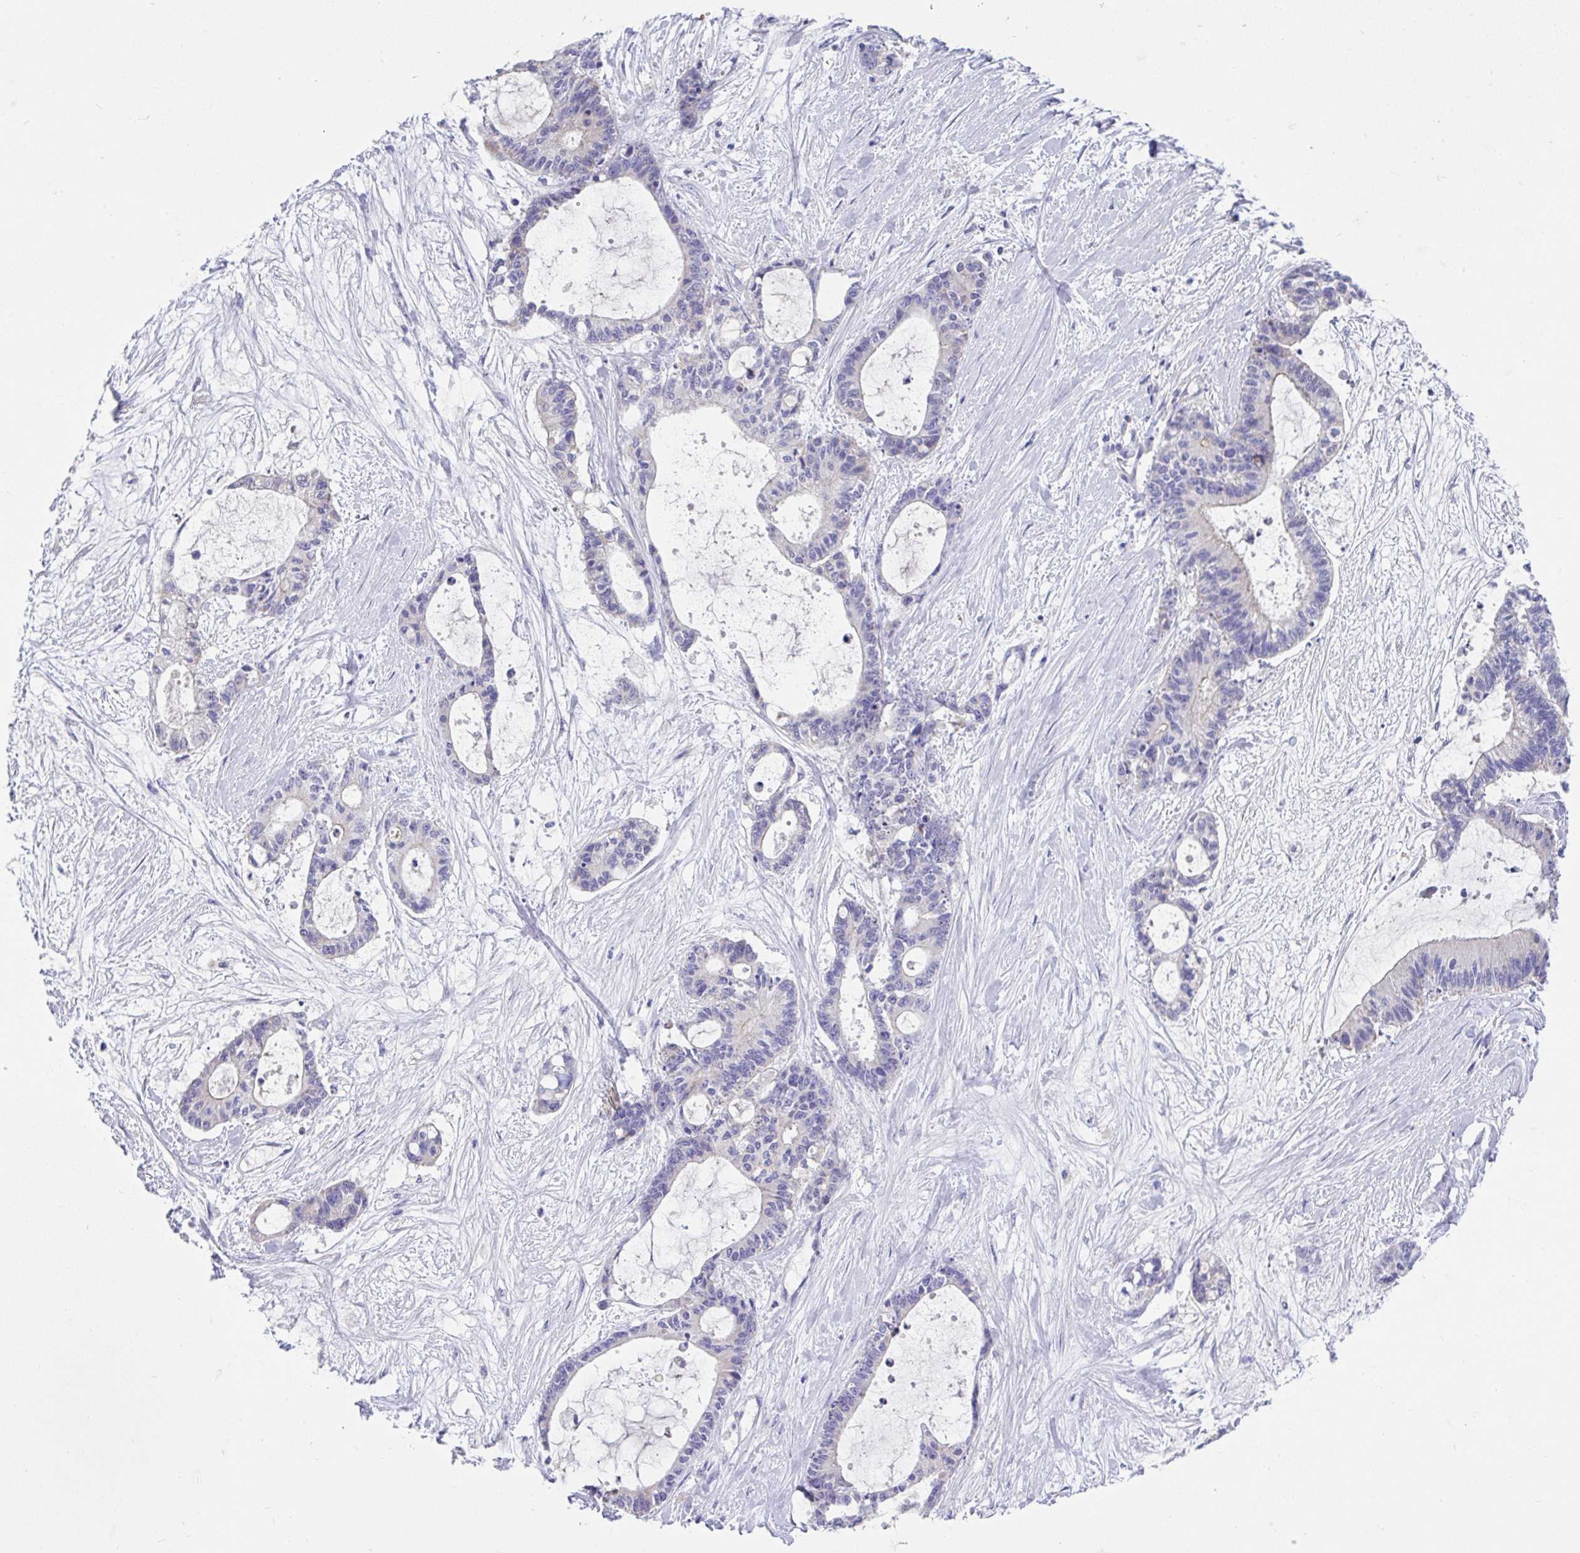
{"staining": {"intensity": "negative", "quantity": "none", "location": "none"}, "tissue": "liver cancer", "cell_type": "Tumor cells", "image_type": "cancer", "snomed": [{"axis": "morphology", "description": "Normal tissue, NOS"}, {"axis": "morphology", "description": "Cholangiocarcinoma"}, {"axis": "topography", "description": "Liver"}, {"axis": "topography", "description": "Peripheral nerve tissue"}], "caption": "A high-resolution image shows immunohistochemistry (IHC) staining of liver cholangiocarcinoma, which exhibits no significant positivity in tumor cells.", "gene": "CCSAP", "patient": {"sex": "female", "age": 73}}